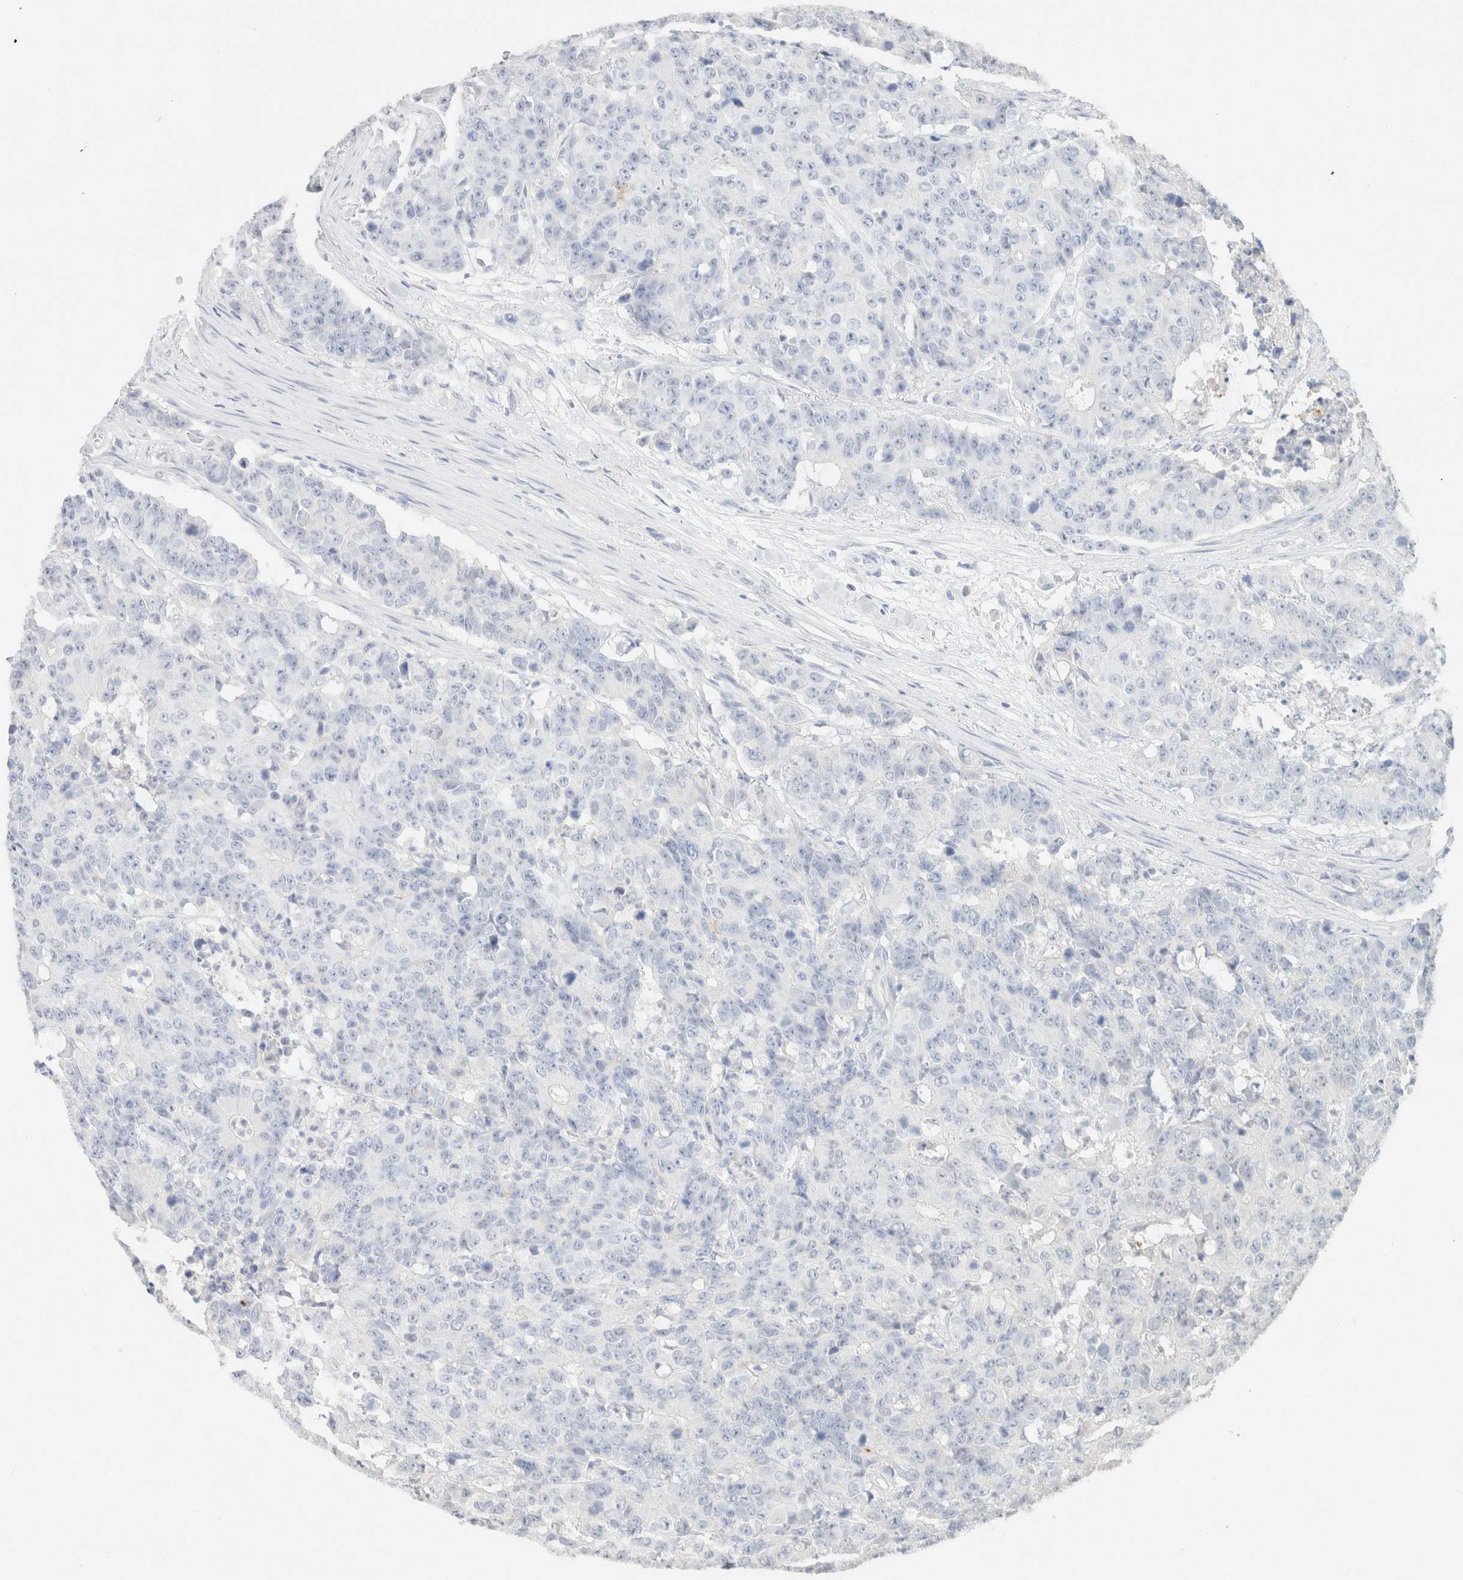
{"staining": {"intensity": "negative", "quantity": "none", "location": "none"}, "tissue": "colorectal cancer", "cell_type": "Tumor cells", "image_type": "cancer", "snomed": [{"axis": "morphology", "description": "Adenocarcinoma, NOS"}, {"axis": "topography", "description": "Colon"}], "caption": "This is a micrograph of immunohistochemistry (IHC) staining of adenocarcinoma (colorectal), which shows no staining in tumor cells.", "gene": "CPA1", "patient": {"sex": "female", "age": 86}}